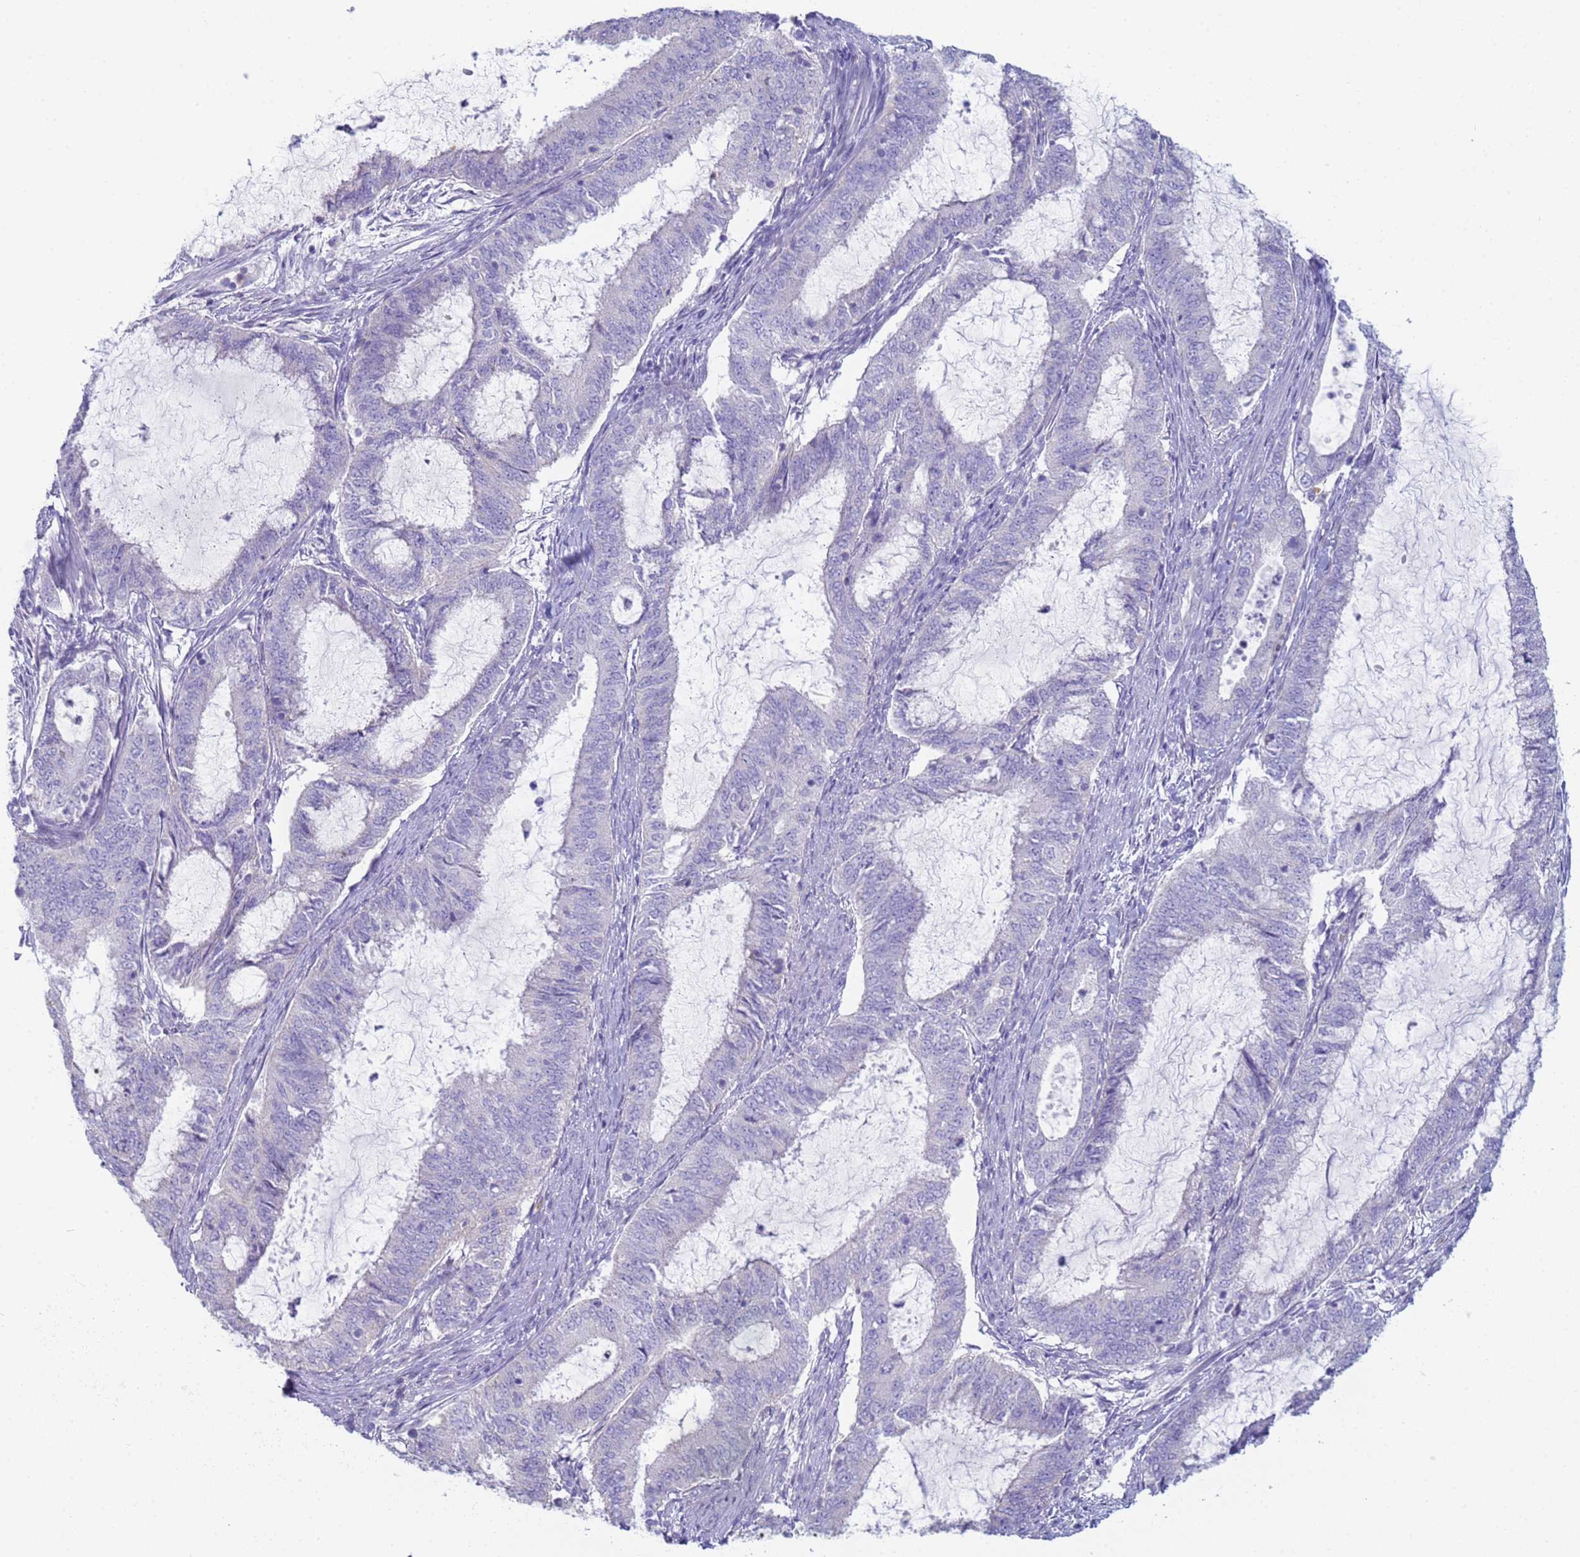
{"staining": {"intensity": "negative", "quantity": "none", "location": "none"}, "tissue": "endometrial cancer", "cell_type": "Tumor cells", "image_type": "cancer", "snomed": [{"axis": "morphology", "description": "Adenocarcinoma, NOS"}, {"axis": "topography", "description": "Endometrium"}], "caption": "Immunohistochemistry (IHC) histopathology image of neoplastic tissue: human endometrial adenocarcinoma stained with DAB (3,3'-diaminobenzidine) demonstrates no significant protein staining in tumor cells.", "gene": "CR1", "patient": {"sex": "female", "age": 51}}